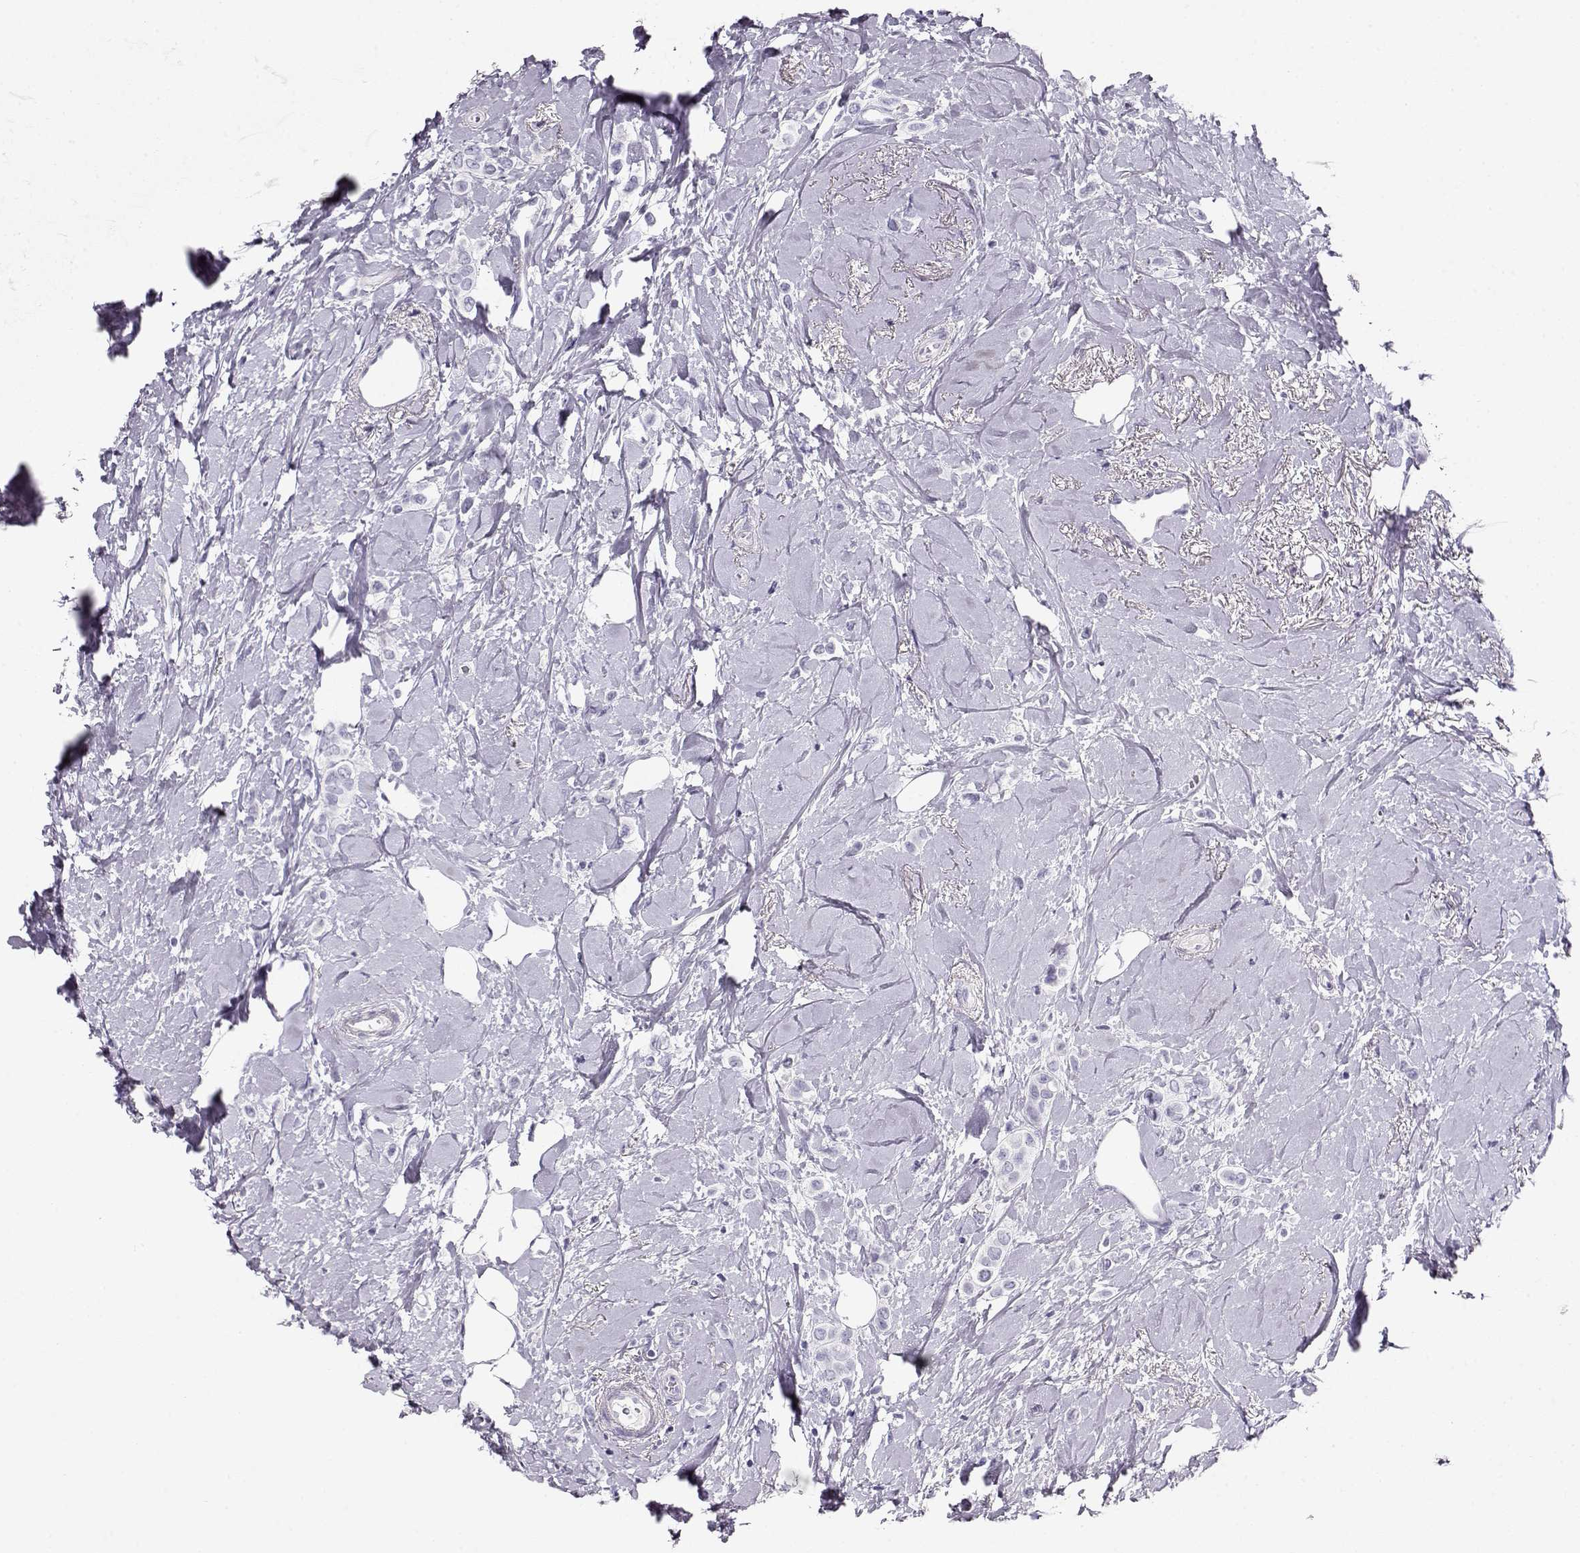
{"staining": {"intensity": "negative", "quantity": "none", "location": "none"}, "tissue": "breast cancer", "cell_type": "Tumor cells", "image_type": "cancer", "snomed": [{"axis": "morphology", "description": "Lobular carcinoma"}, {"axis": "topography", "description": "Breast"}], "caption": "Tumor cells are negative for brown protein staining in lobular carcinoma (breast).", "gene": "ACTN2", "patient": {"sex": "female", "age": 66}}